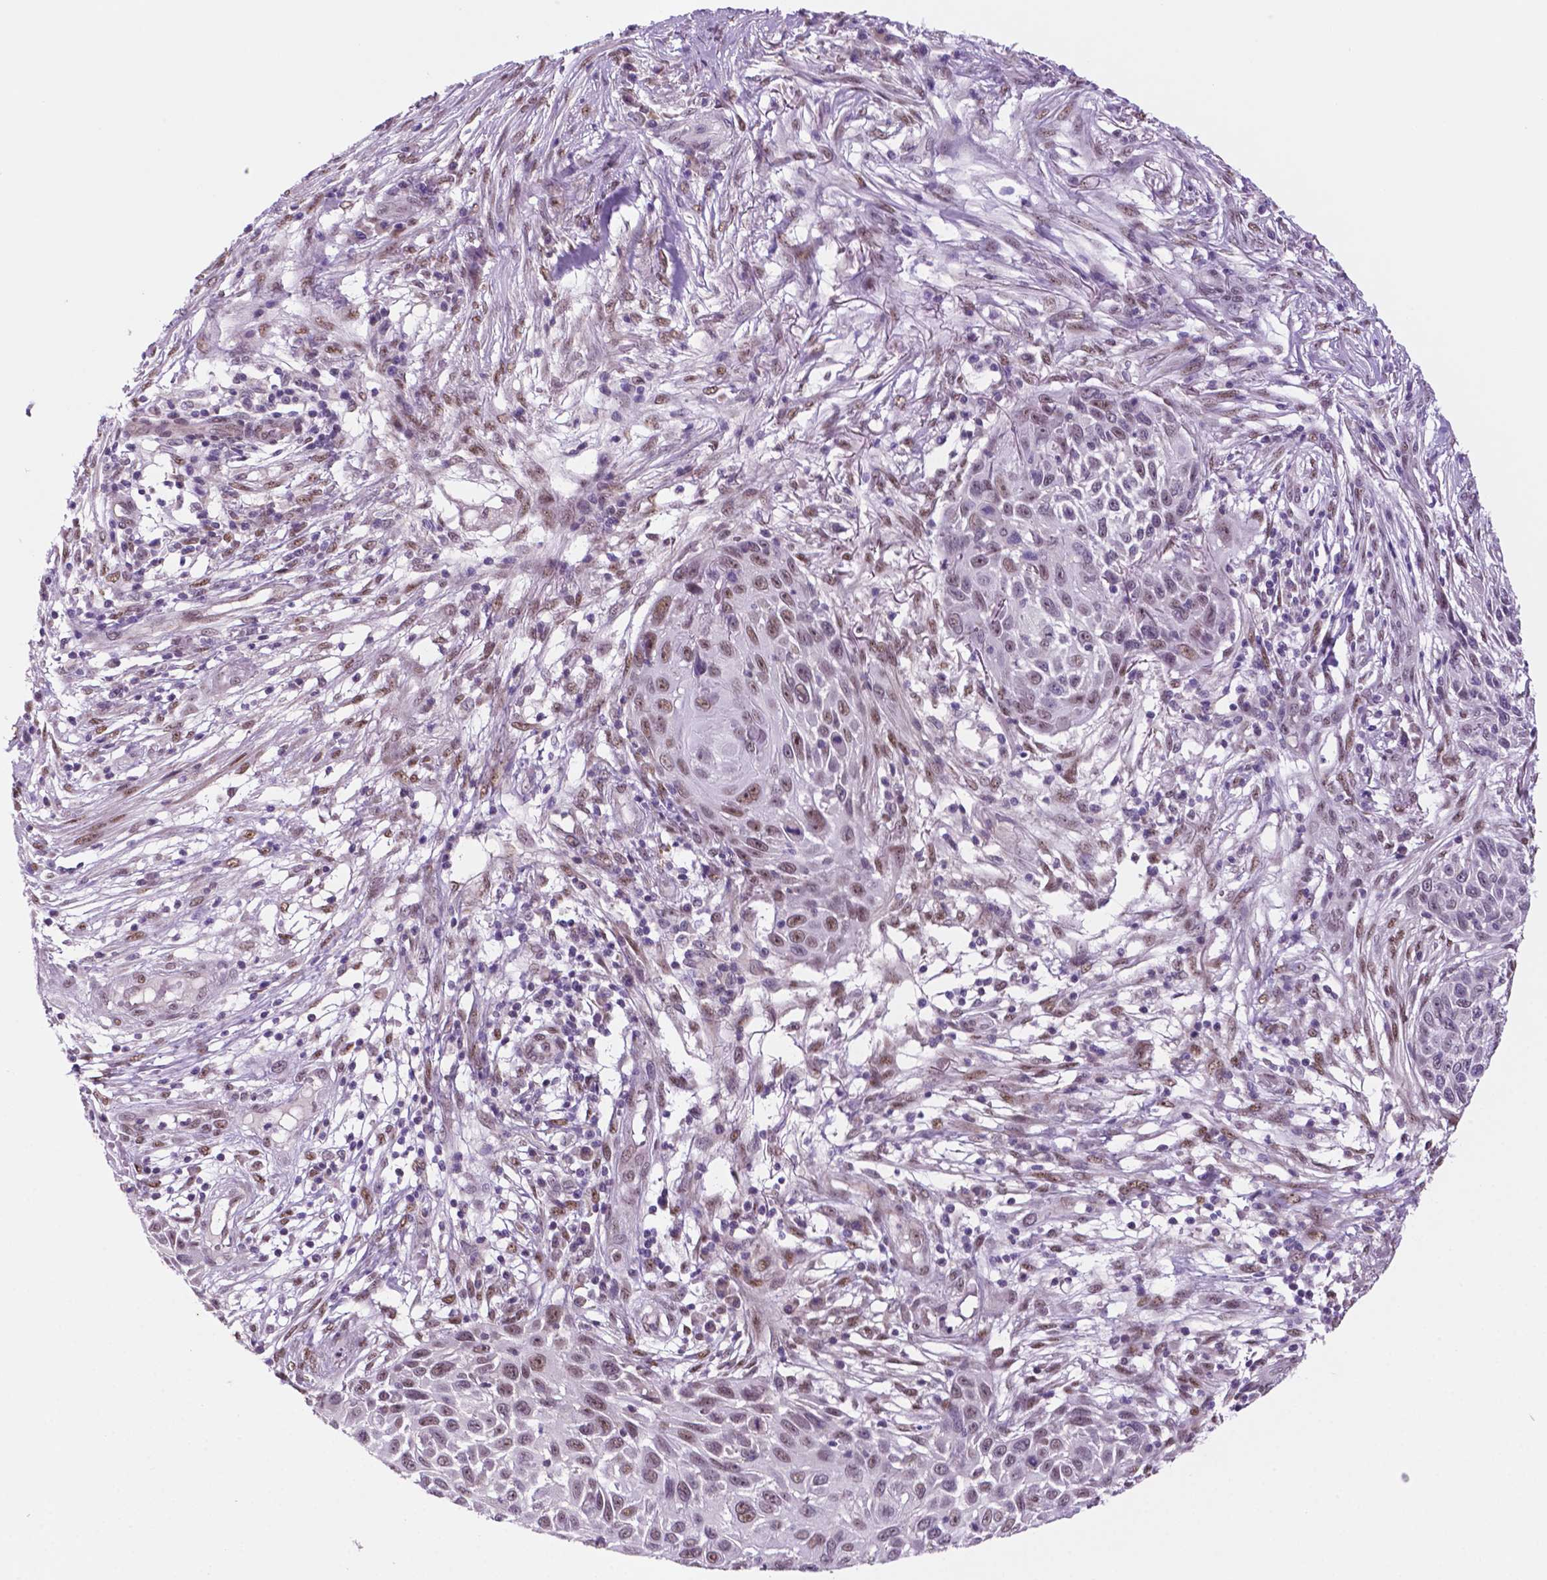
{"staining": {"intensity": "moderate", "quantity": "25%-75%", "location": "nuclear"}, "tissue": "skin cancer", "cell_type": "Tumor cells", "image_type": "cancer", "snomed": [{"axis": "morphology", "description": "Squamous cell carcinoma, NOS"}, {"axis": "topography", "description": "Skin"}], "caption": "Tumor cells reveal moderate nuclear expression in about 25%-75% of cells in skin cancer (squamous cell carcinoma). (IHC, brightfield microscopy, high magnification).", "gene": "C18orf21", "patient": {"sex": "male", "age": 92}}